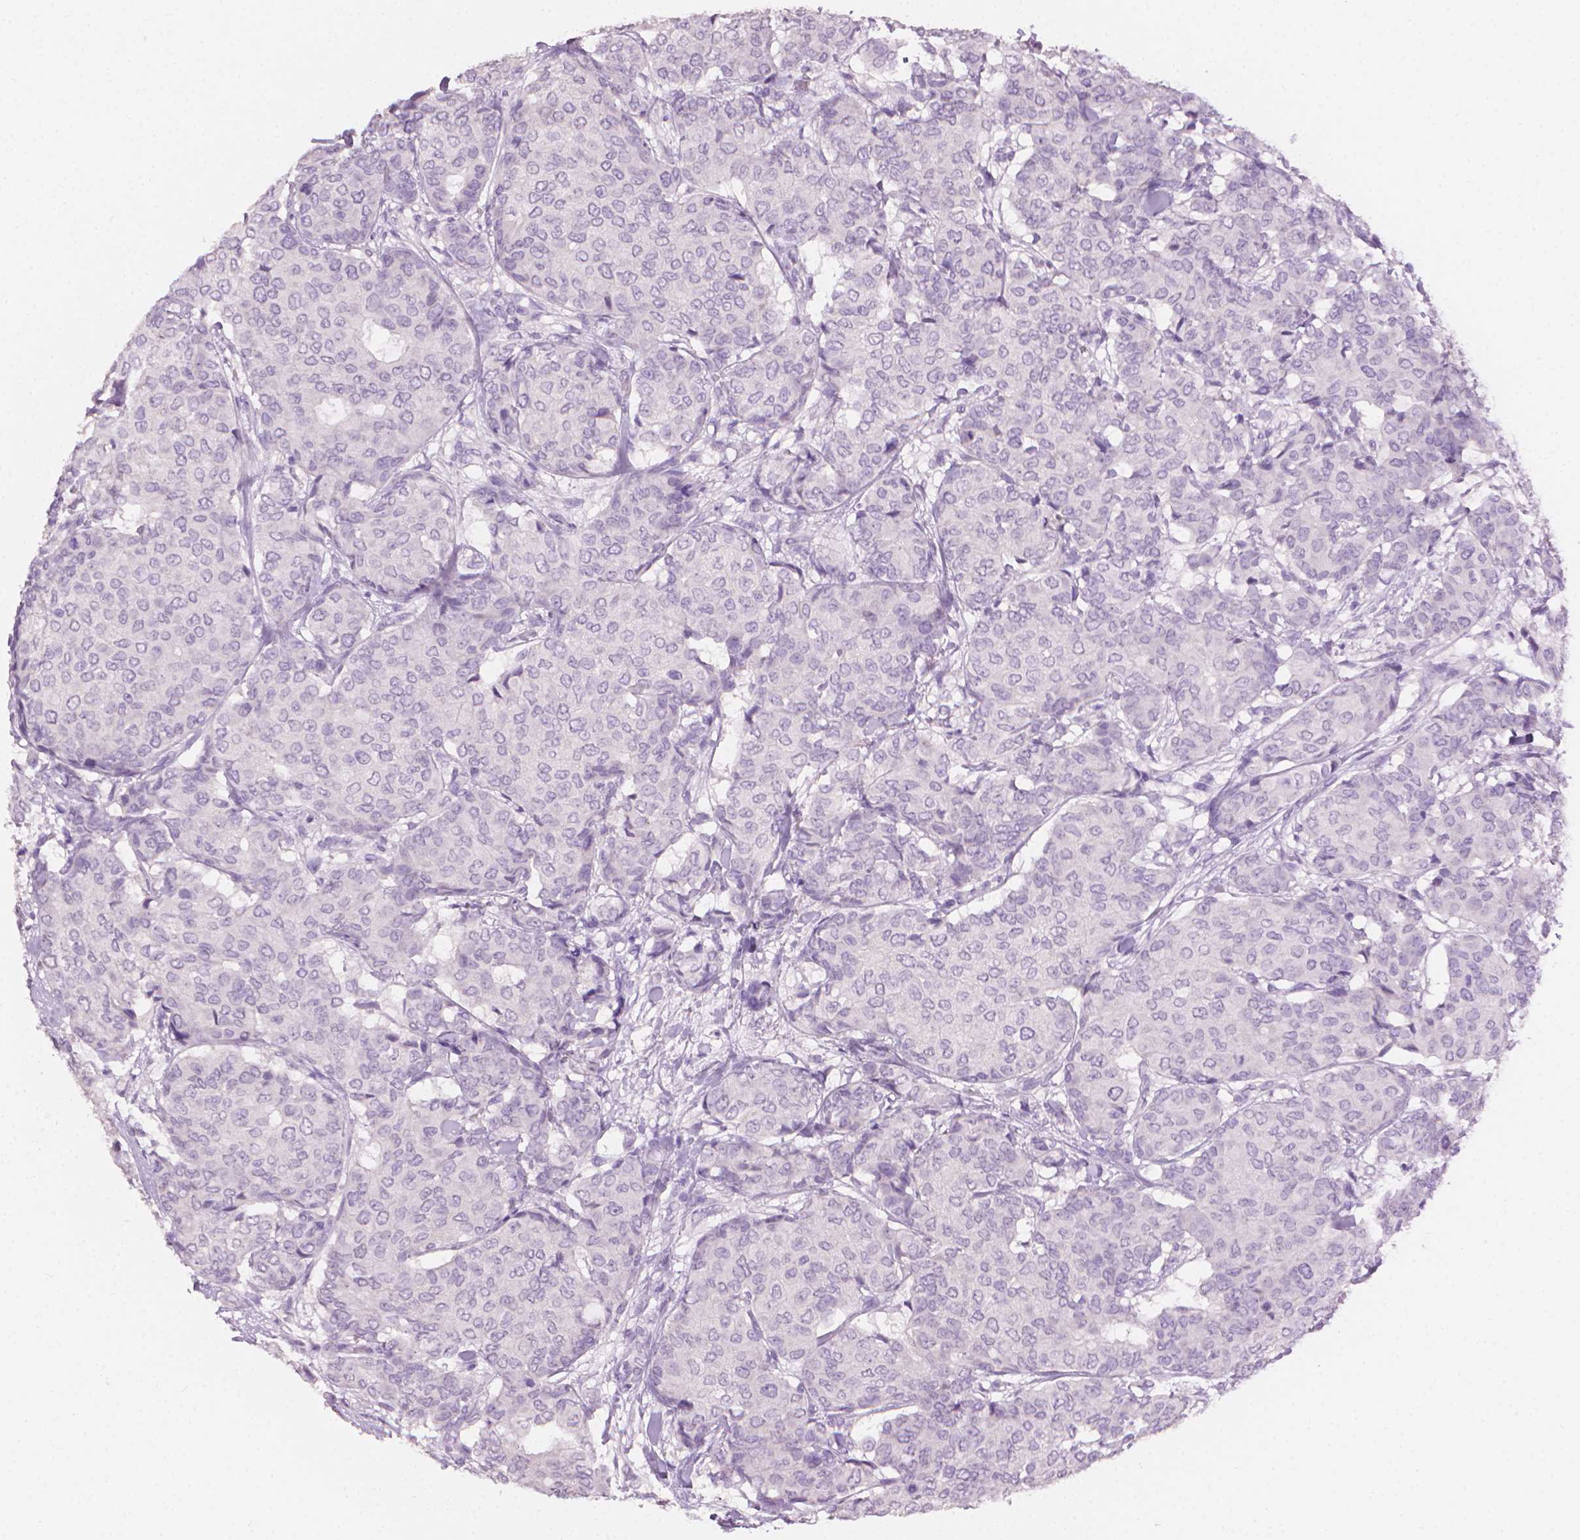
{"staining": {"intensity": "negative", "quantity": "none", "location": "none"}, "tissue": "breast cancer", "cell_type": "Tumor cells", "image_type": "cancer", "snomed": [{"axis": "morphology", "description": "Duct carcinoma"}, {"axis": "topography", "description": "Breast"}], "caption": "A high-resolution image shows immunohistochemistry (IHC) staining of breast cancer, which exhibits no significant expression in tumor cells.", "gene": "MLANA", "patient": {"sex": "female", "age": 75}}